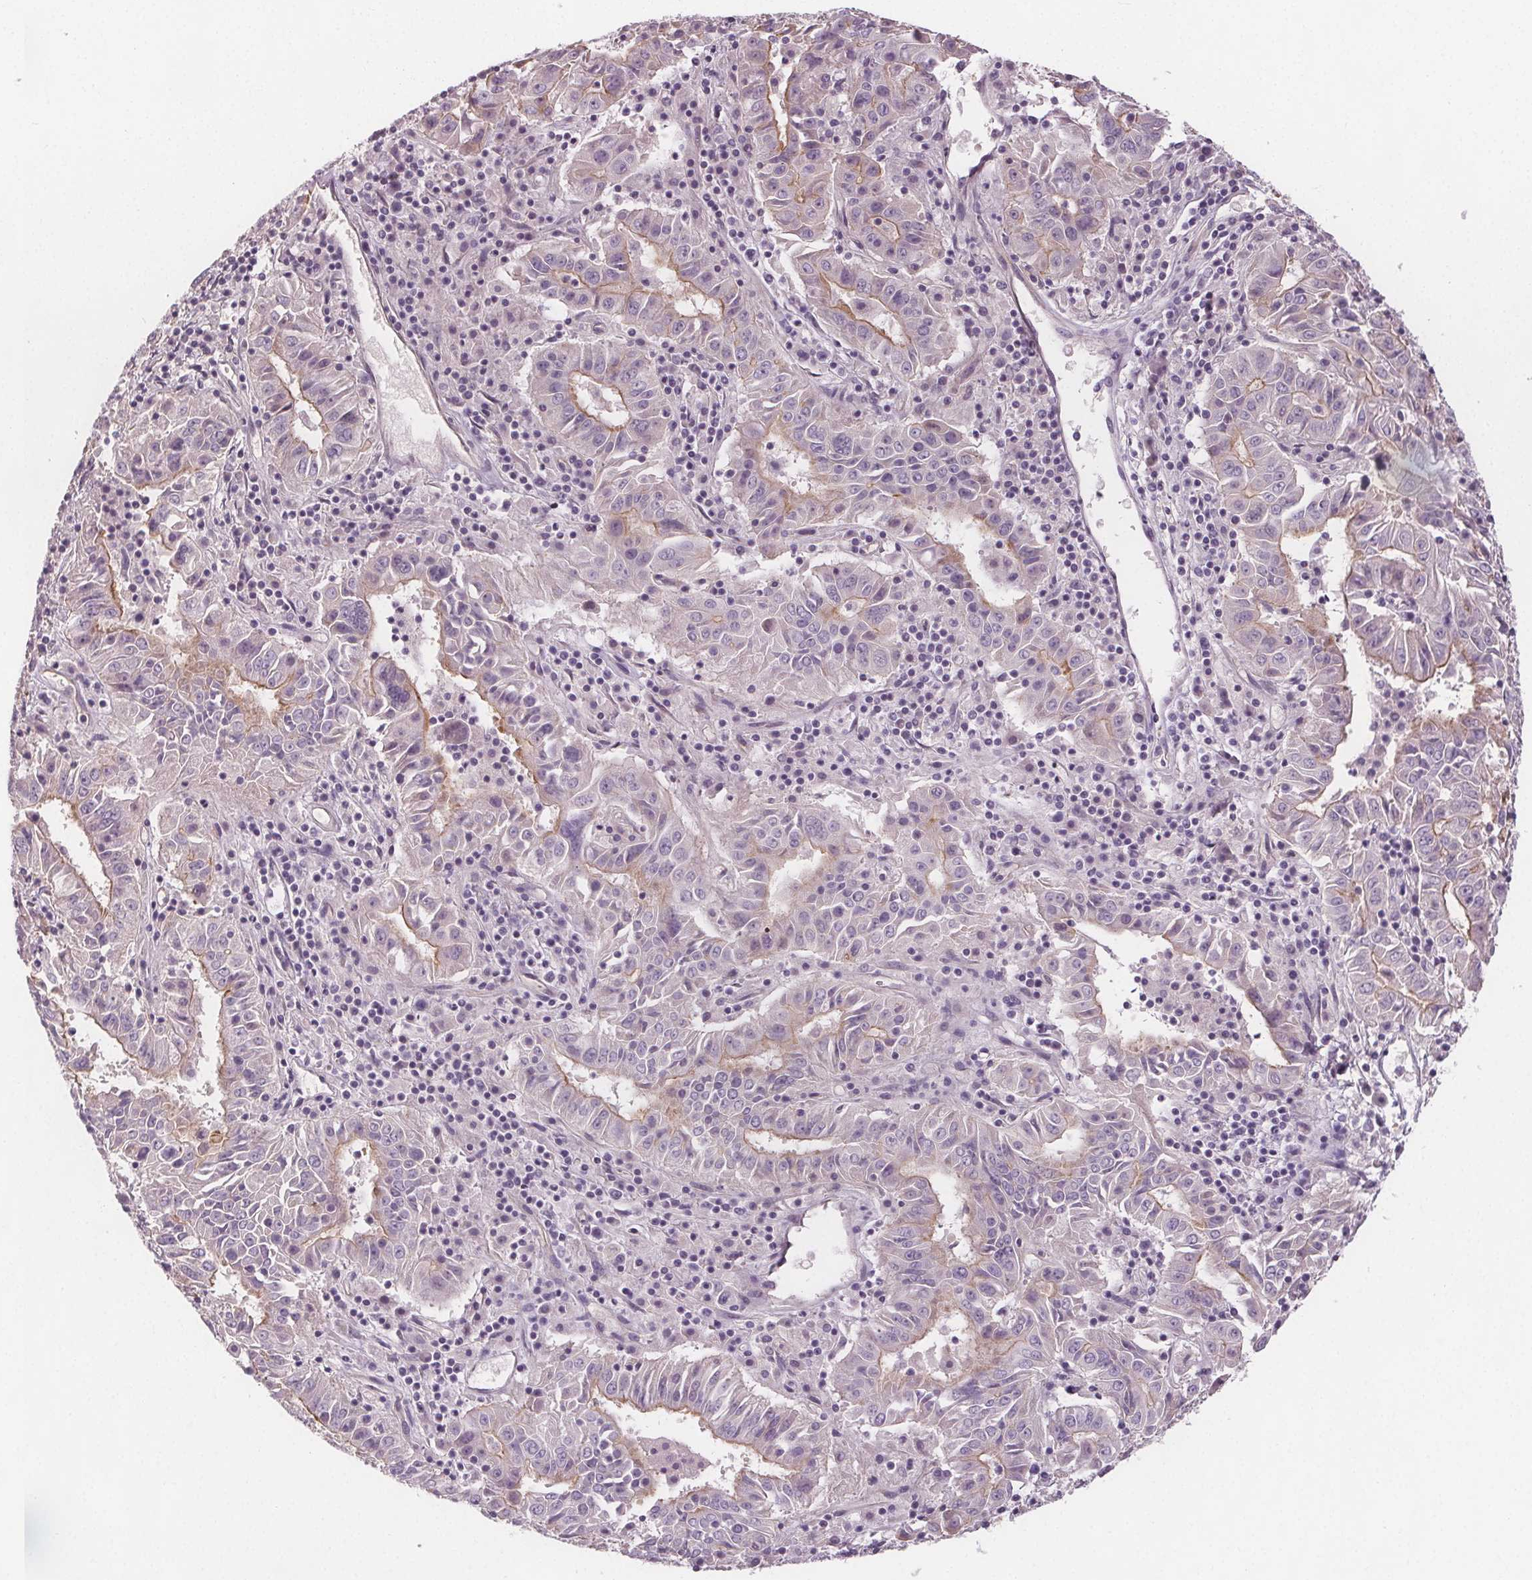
{"staining": {"intensity": "moderate", "quantity": "<25%", "location": "cytoplasmic/membranous"}, "tissue": "pancreatic cancer", "cell_type": "Tumor cells", "image_type": "cancer", "snomed": [{"axis": "morphology", "description": "Adenocarcinoma, NOS"}, {"axis": "topography", "description": "Pancreas"}], "caption": "Protein staining of pancreatic adenocarcinoma tissue reveals moderate cytoplasmic/membranous staining in approximately <25% of tumor cells.", "gene": "VNN1", "patient": {"sex": "male", "age": 63}}